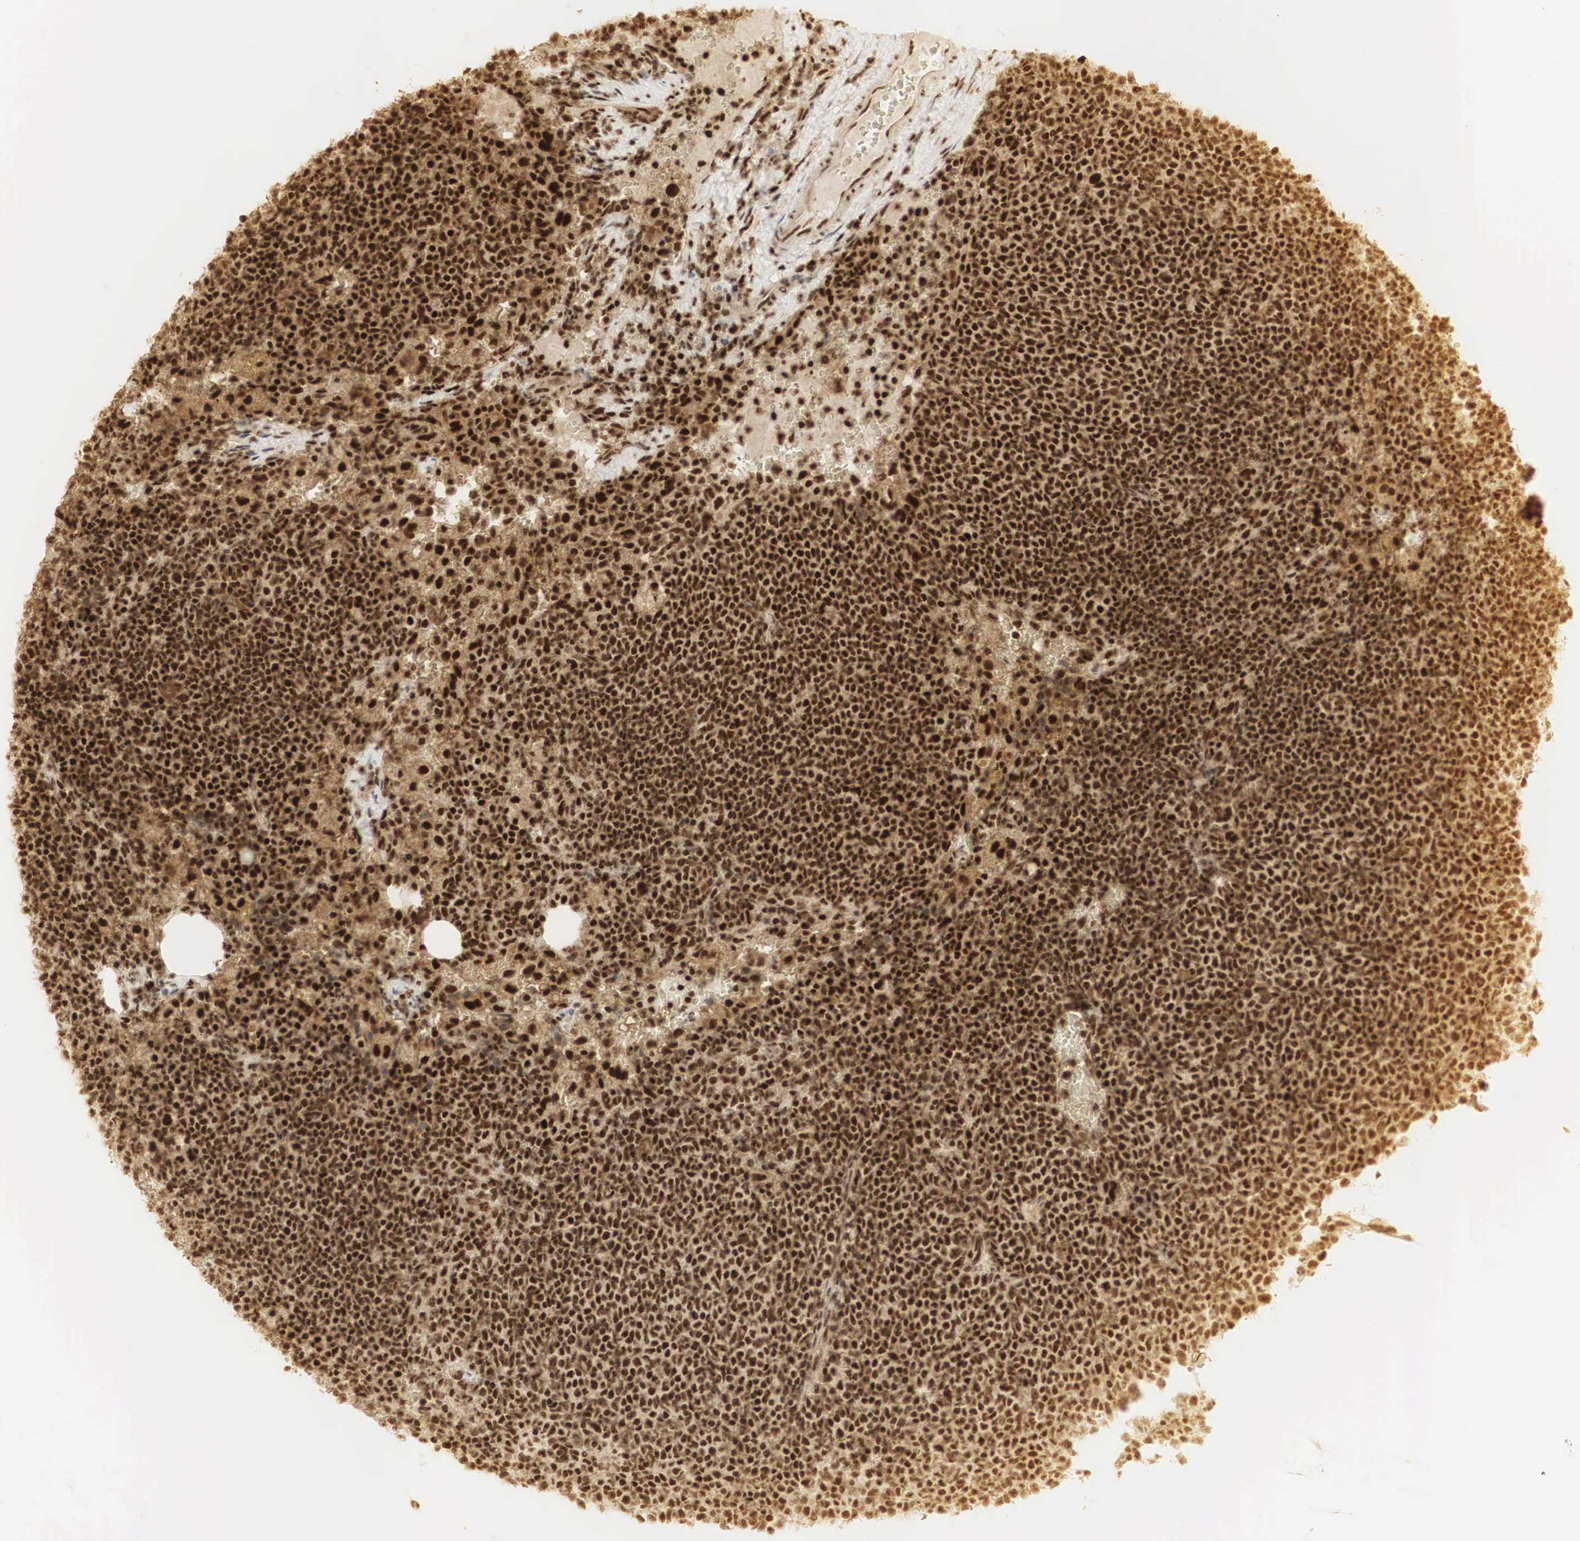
{"staining": {"intensity": "strong", "quantity": ">75%", "location": "cytoplasmic/membranous,nuclear"}, "tissue": "lymphoma", "cell_type": "Tumor cells", "image_type": "cancer", "snomed": [{"axis": "morphology", "description": "Malignant lymphoma, non-Hodgkin's type, High grade"}, {"axis": "topography", "description": "Lymph node"}], "caption": "IHC staining of lymphoma, which demonstrates high levels of strong cytoplasmic/membranous and nuclear staining in approximately >75% of tumor cells indicating strong cytoplasmic/membranous and nuclear protein positivity. The staining was performed using DAB (3,3'-diaminobenzidine) (brown) for protein detection and nuclei were counterstained in hematoxylin (blue).", "gene": "RNF113A", "patient": {"sex": "female", "age": 76}}